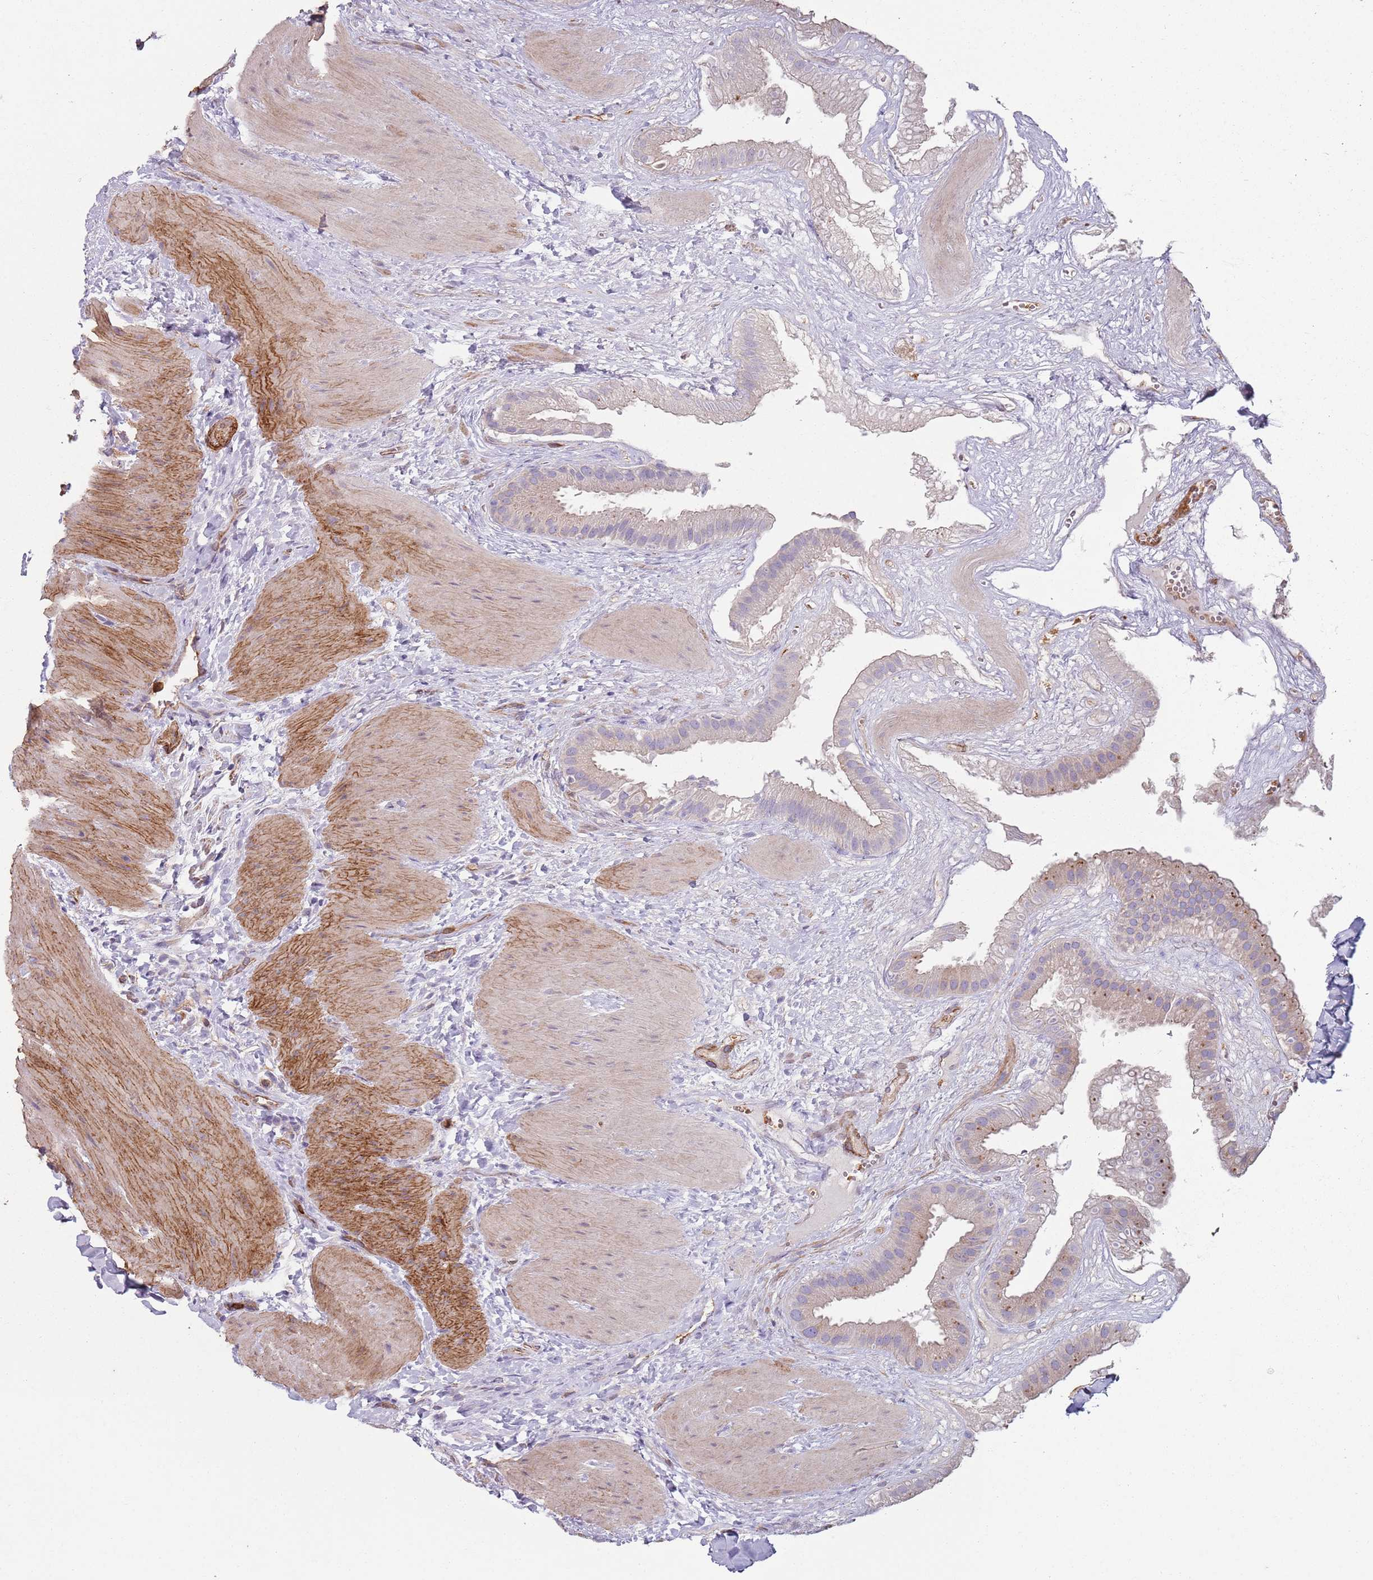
{"staining": {"intensity": "moderate", "quantity": "25%-75%", "location": "cytoplasmic/membranous"}, "tissue": "gallbladder", "cell_type": "Glandular cells", "image_type": "normal", "snomed": [{"axis": "morphology", "description": "Normal tissue, NOS"}, {"axis": "topography", "description": "Gallbladder"}], "caption": "Protein staining exhibits moderate cytoplasmic/membranous expression in approximately 25%-75% of glandular cells in normal gallbladder.", "gene": "PHLPP2", "patient": {"sex": "male", "age": 55}}